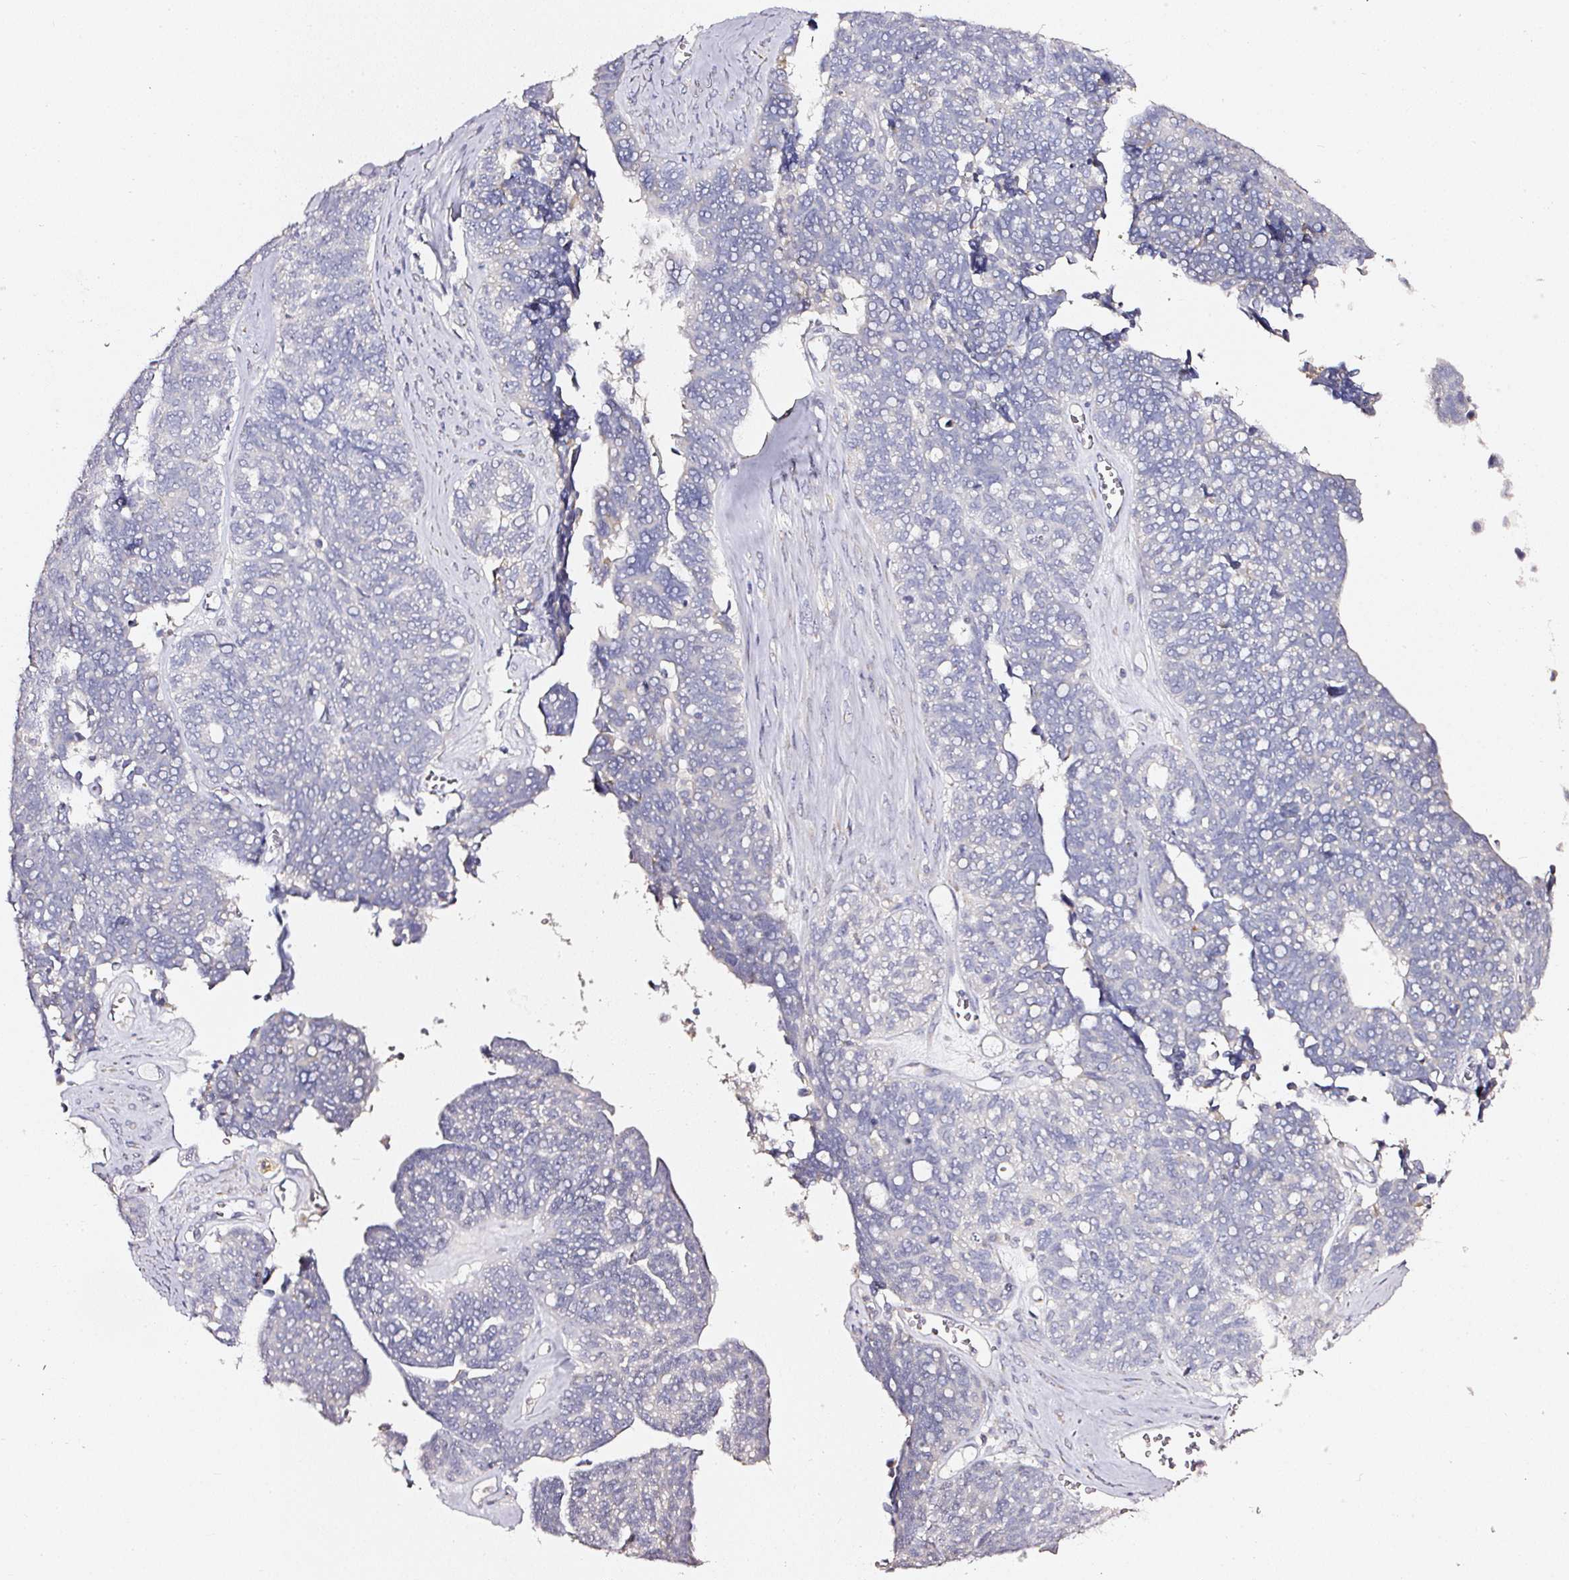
{"staining": {"intensity": "negative", "quantity": "none", "location": "none"}, "tissue": "ovarian cancer", "cell_type": "Tumor cells", "image_type": "cancer", "snomed": [{"axis": "morphology", "description": "Cystadenocarcinoma, serous, NOS"}, {"axis": "topography", "description": "Ovary"}], "caption": "An image of human ovarian serous cystadenocarcinoma is negative for staining in tumor cells.", "gene": "NTRK1", "patient": {"sex": "female", "age": 79}}